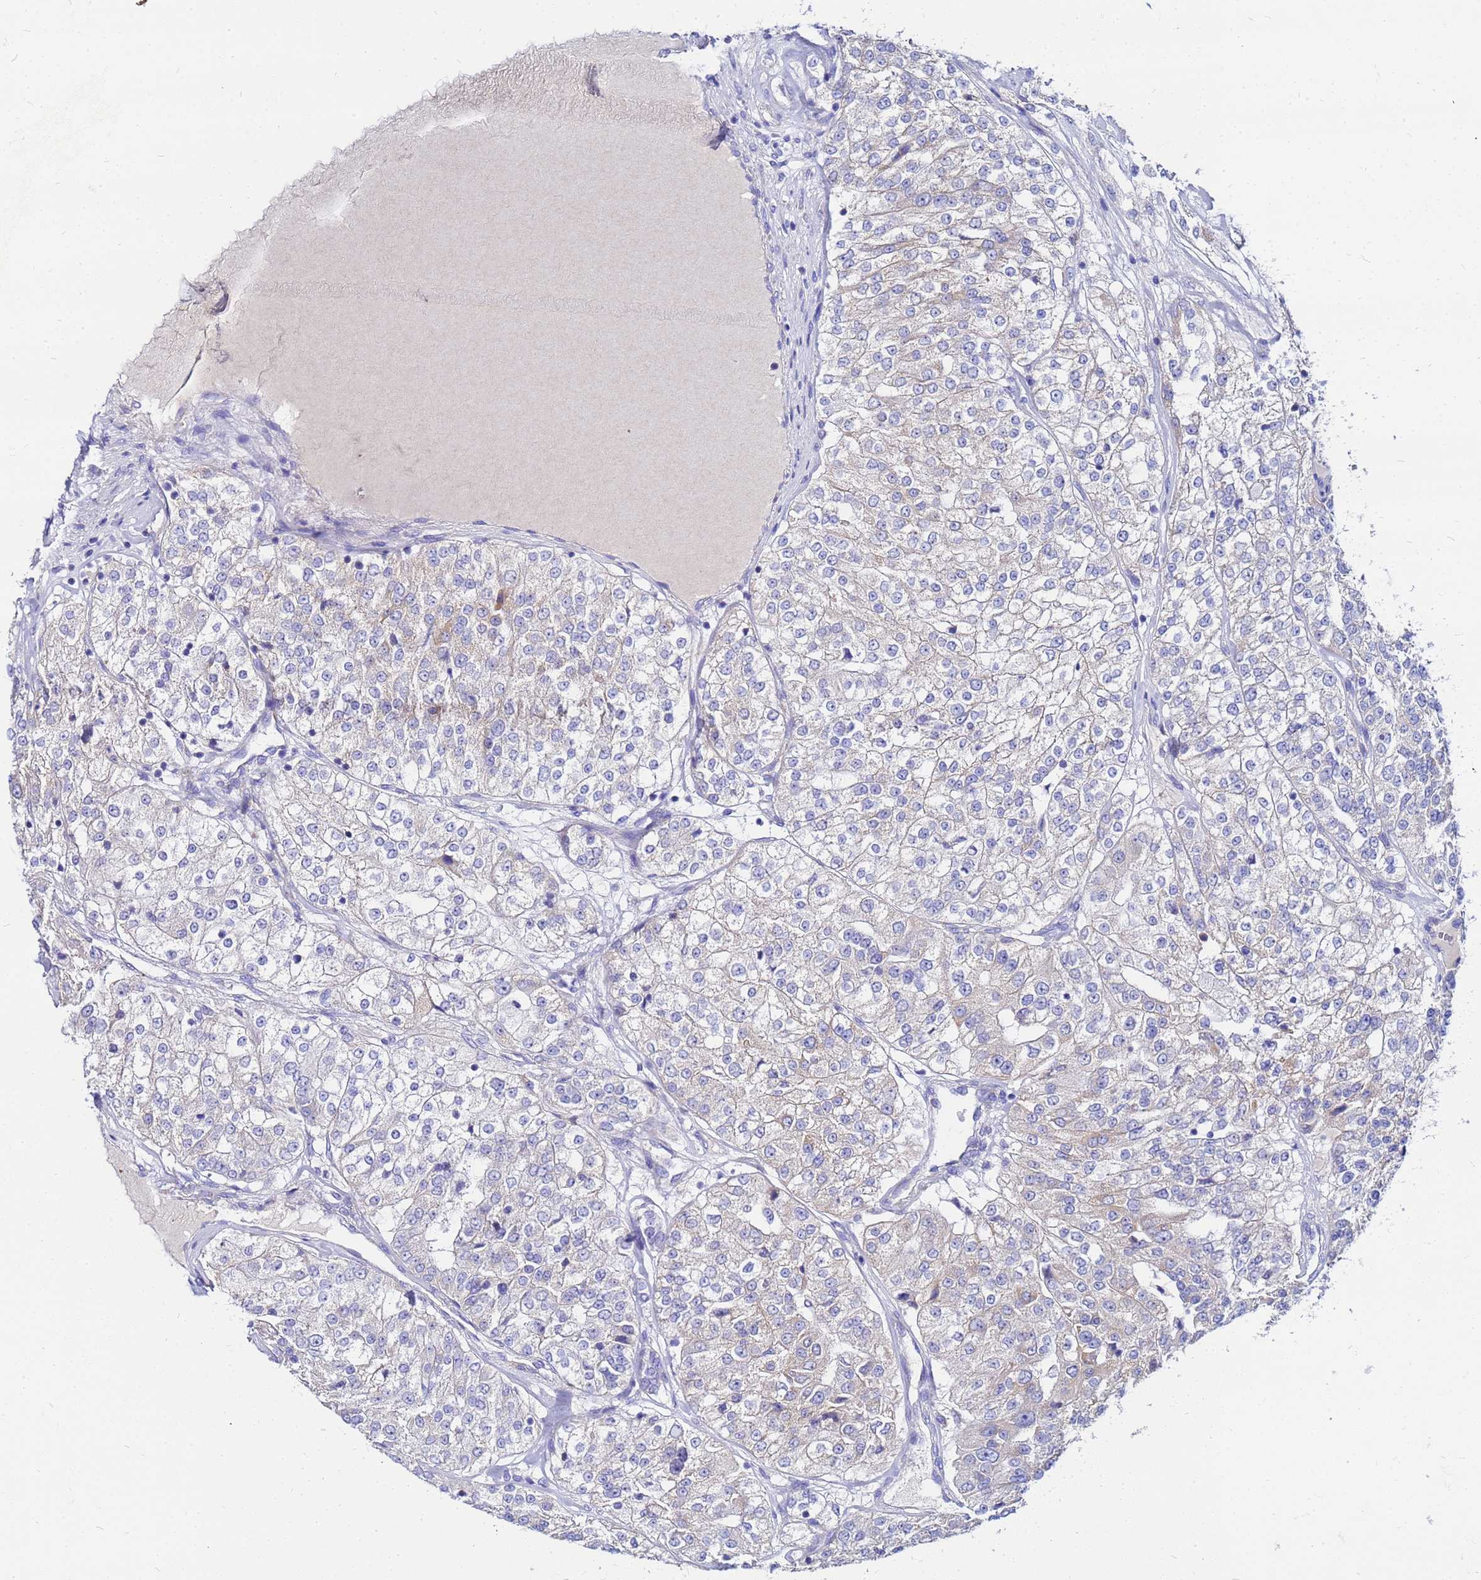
{"staining": {"intensity": "negative", "quantity": "none", "location": "none"}, "tissue": "renal cancer", "cell_type": "Tumor cells", "image_type": "cancer", "snomed": [{"axis": "morphology", "description": "Adenocarcinoma, NOS"}, {"axis": "topography", "description": "Kidney"}], "caption": "High magnification brightfield microscopy of renal adenocarcinoma stained with DAB (3,3'-diaminobenzidine) (brown) and counterstained with hematoxylin (blue): tumor cells show no significant staining.", "gene": "FAHD2A", "patient": {"sex": "female", "age": 63}}